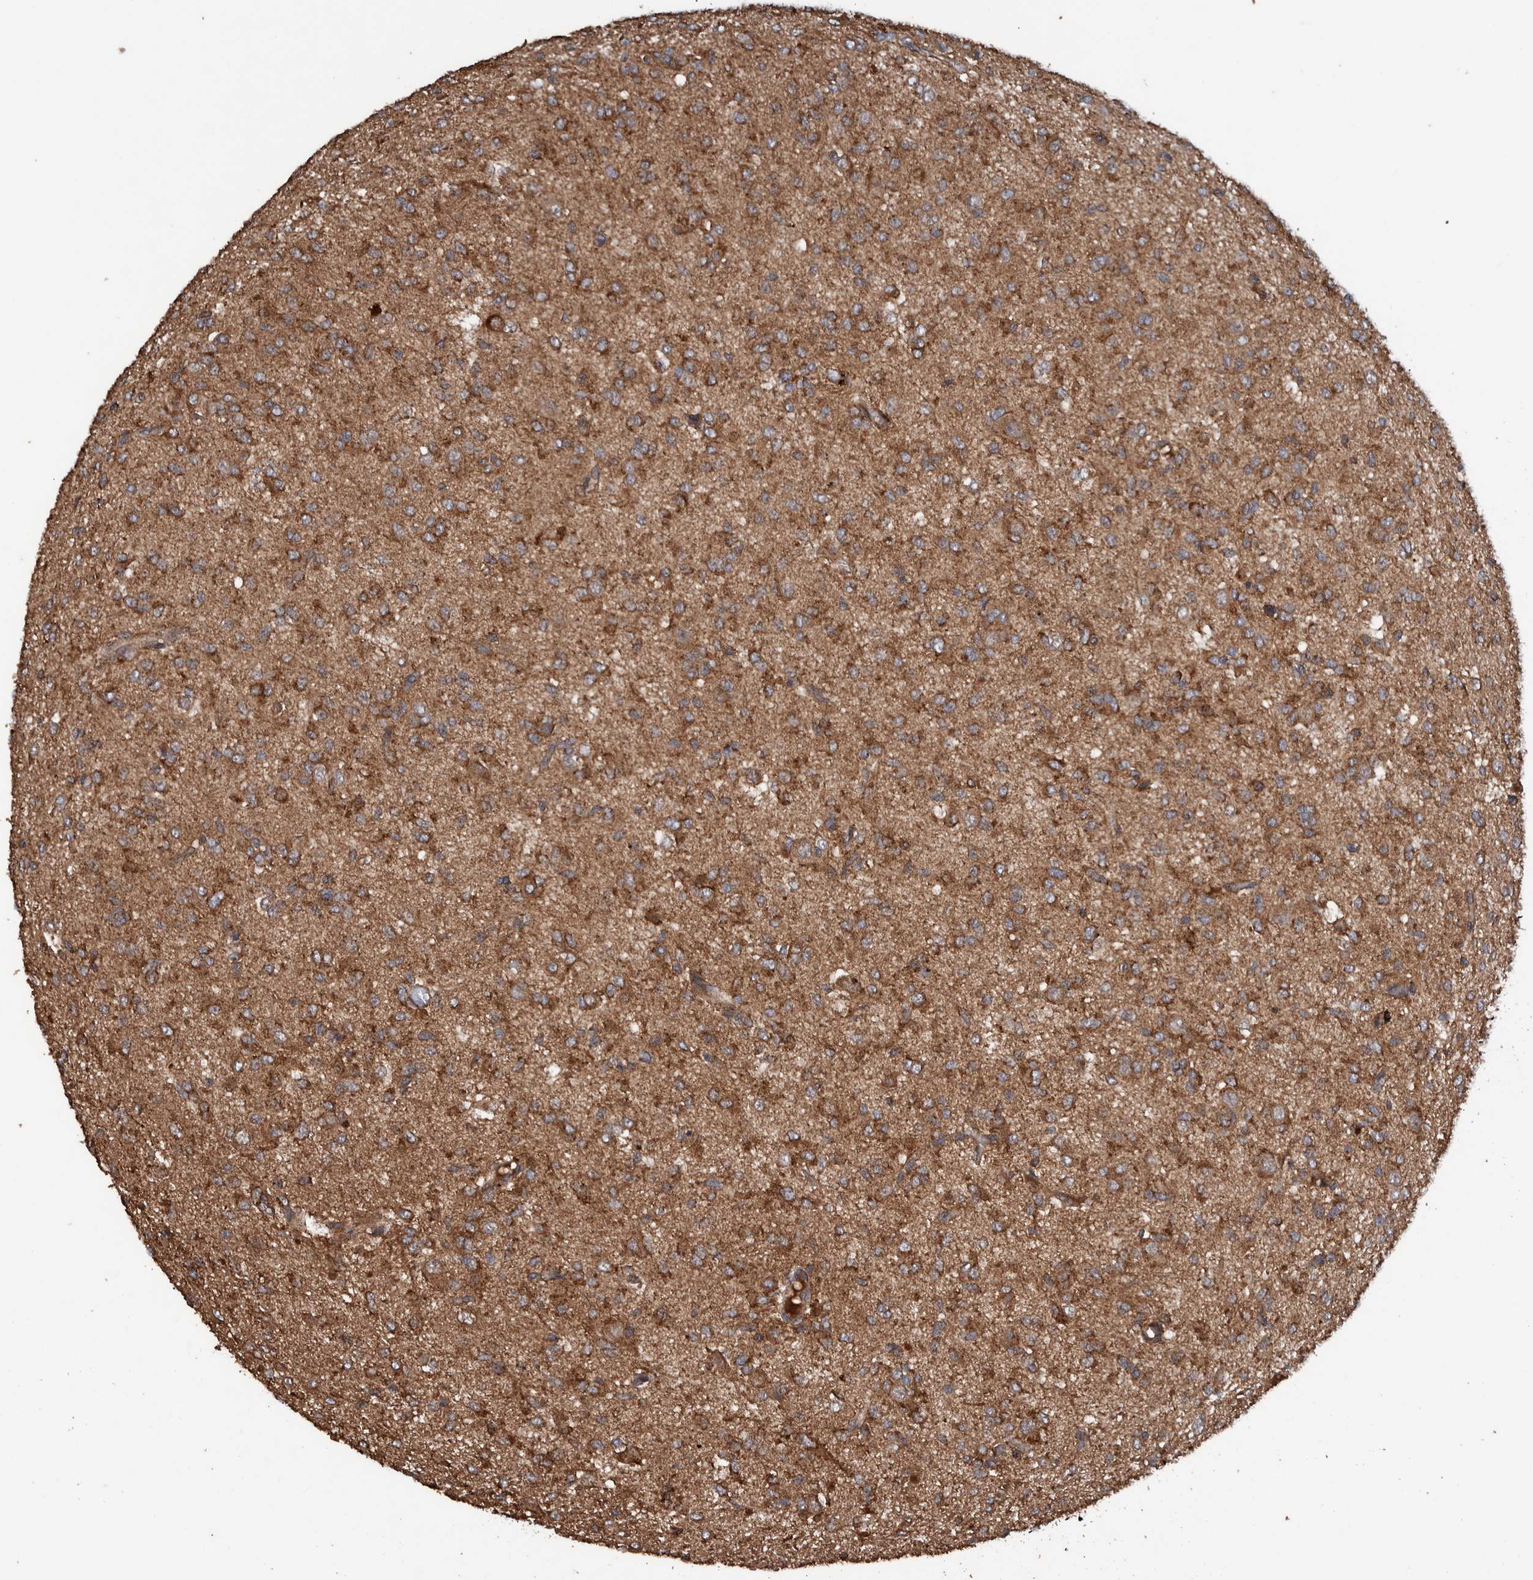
{"staining": {"intensity": "strong", "quantity": ">75%", "location": "cytoplasmic/membranous"}, "tissue": "glioma", "cell_type": "Tumor cells", "image_type": "cancer", "snomed": [{"axis": "morphology", "description": "Glioma, malignant, High grade"}, {"axis": "topography", "description": "Brain"}], "caption": "An image of human glioma stained for a protein demonstrates strong cytoplasmic/membranous brown staining in tumor cells. The protein of interest is stained brown, and the nuclei are stained in blue (DAB IHC with brightfield microscopy, high magnification).", "gene": "TRIM16", "patient": {"sex": "female", "age": 59}}